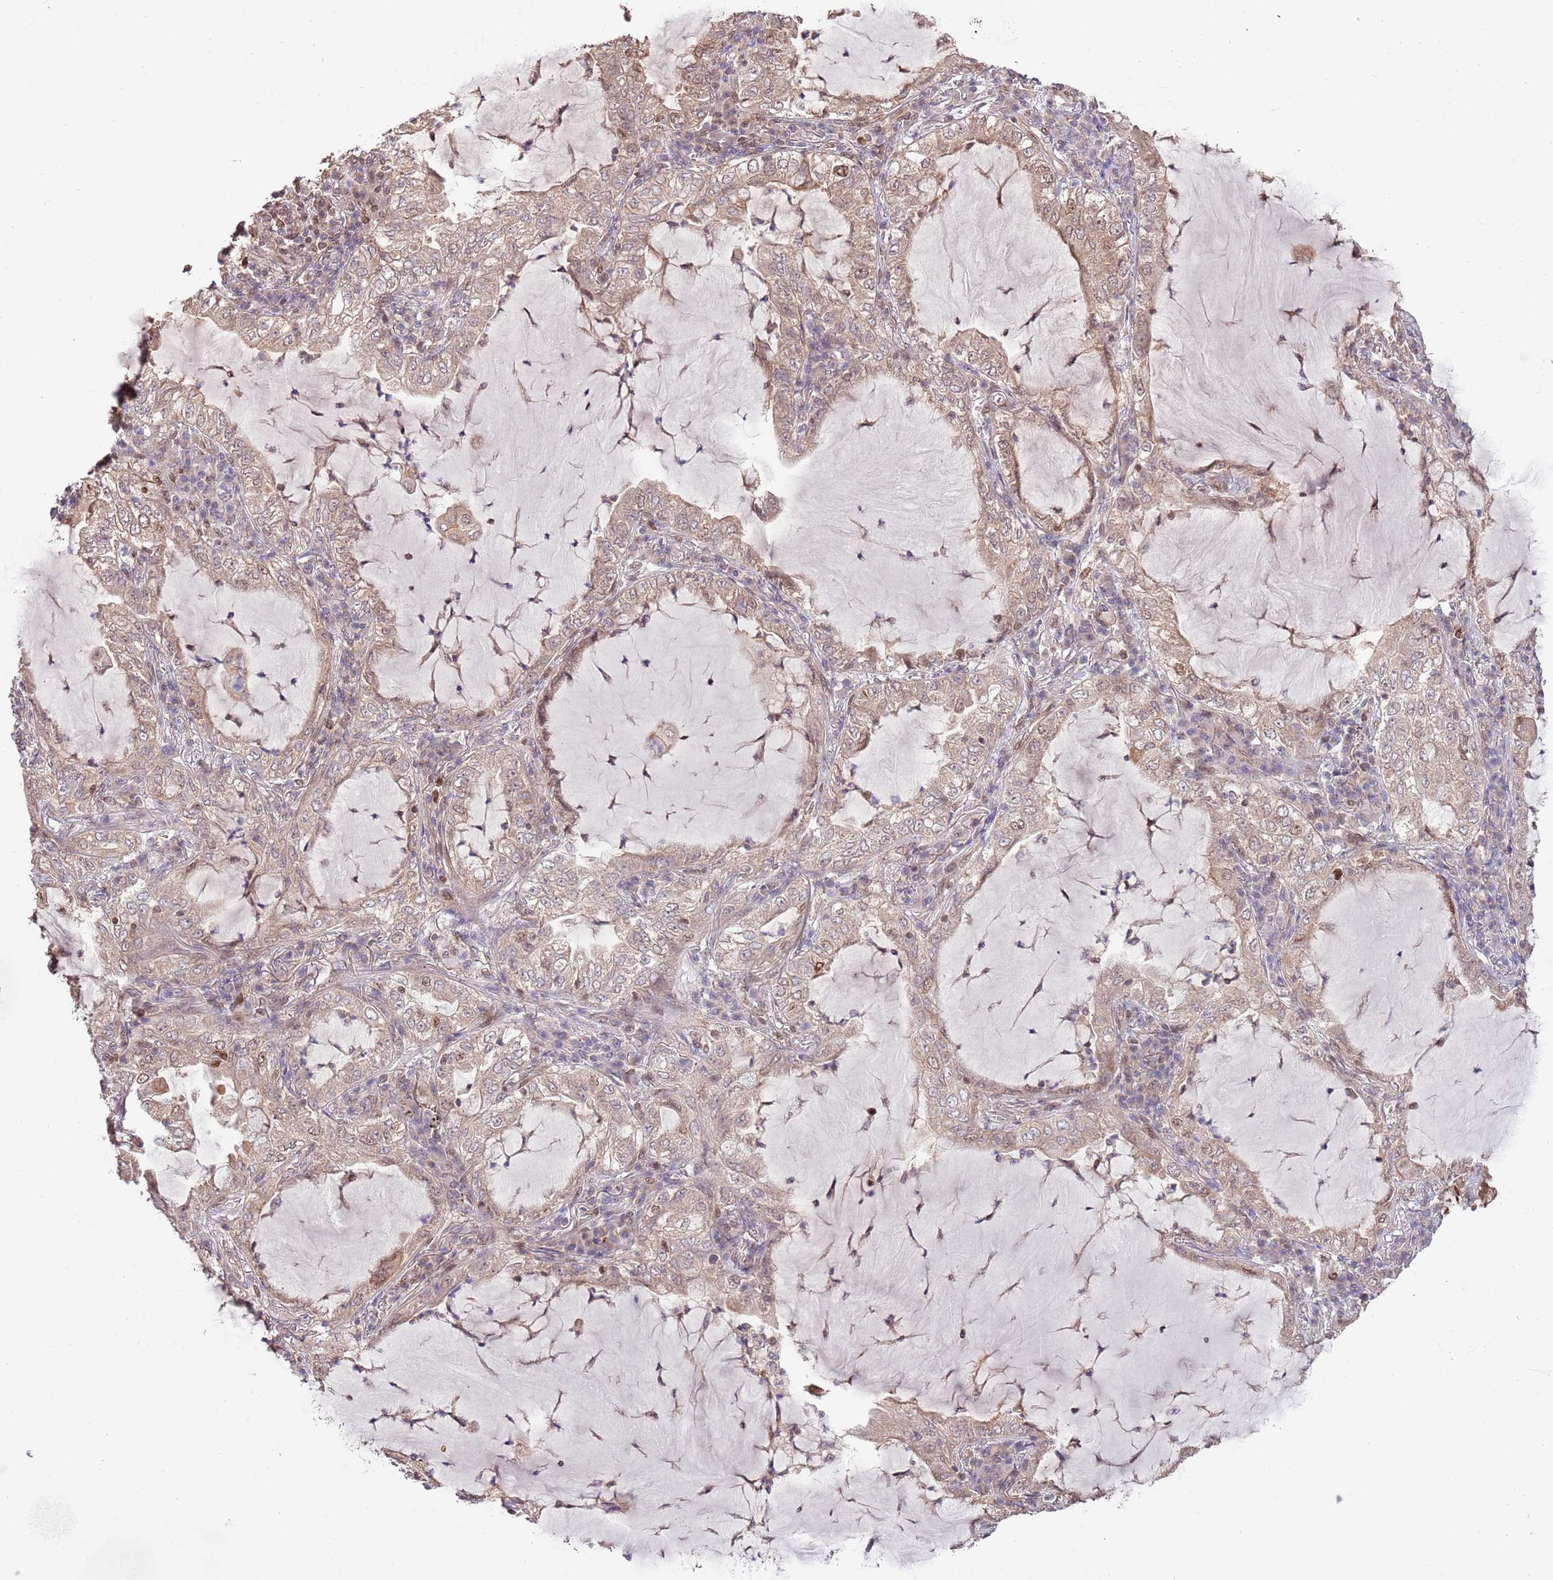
{"staining": {"intensity": "moderate", "quantity": "25%-75%", "location": "cytoplasmic/membranous,nuclear"}, "tissue": "lung cancer", "cell_type": "Tumor cells", "image_type": "cancer", "snomed": [{"axis": "morphology", "description": "Adenocarcinoma, NOS"}, {"axis": "topography", "description": "Lung"}], "caption": "Human lung cancer stained for a protein (brown) demonstrates moderate cytoplasmic/membranous and nuclear positive expression in approximately 25%-75% of tumor cells.", "gene": "RIF1", "patient": {"sex": "female", "age": 73}}